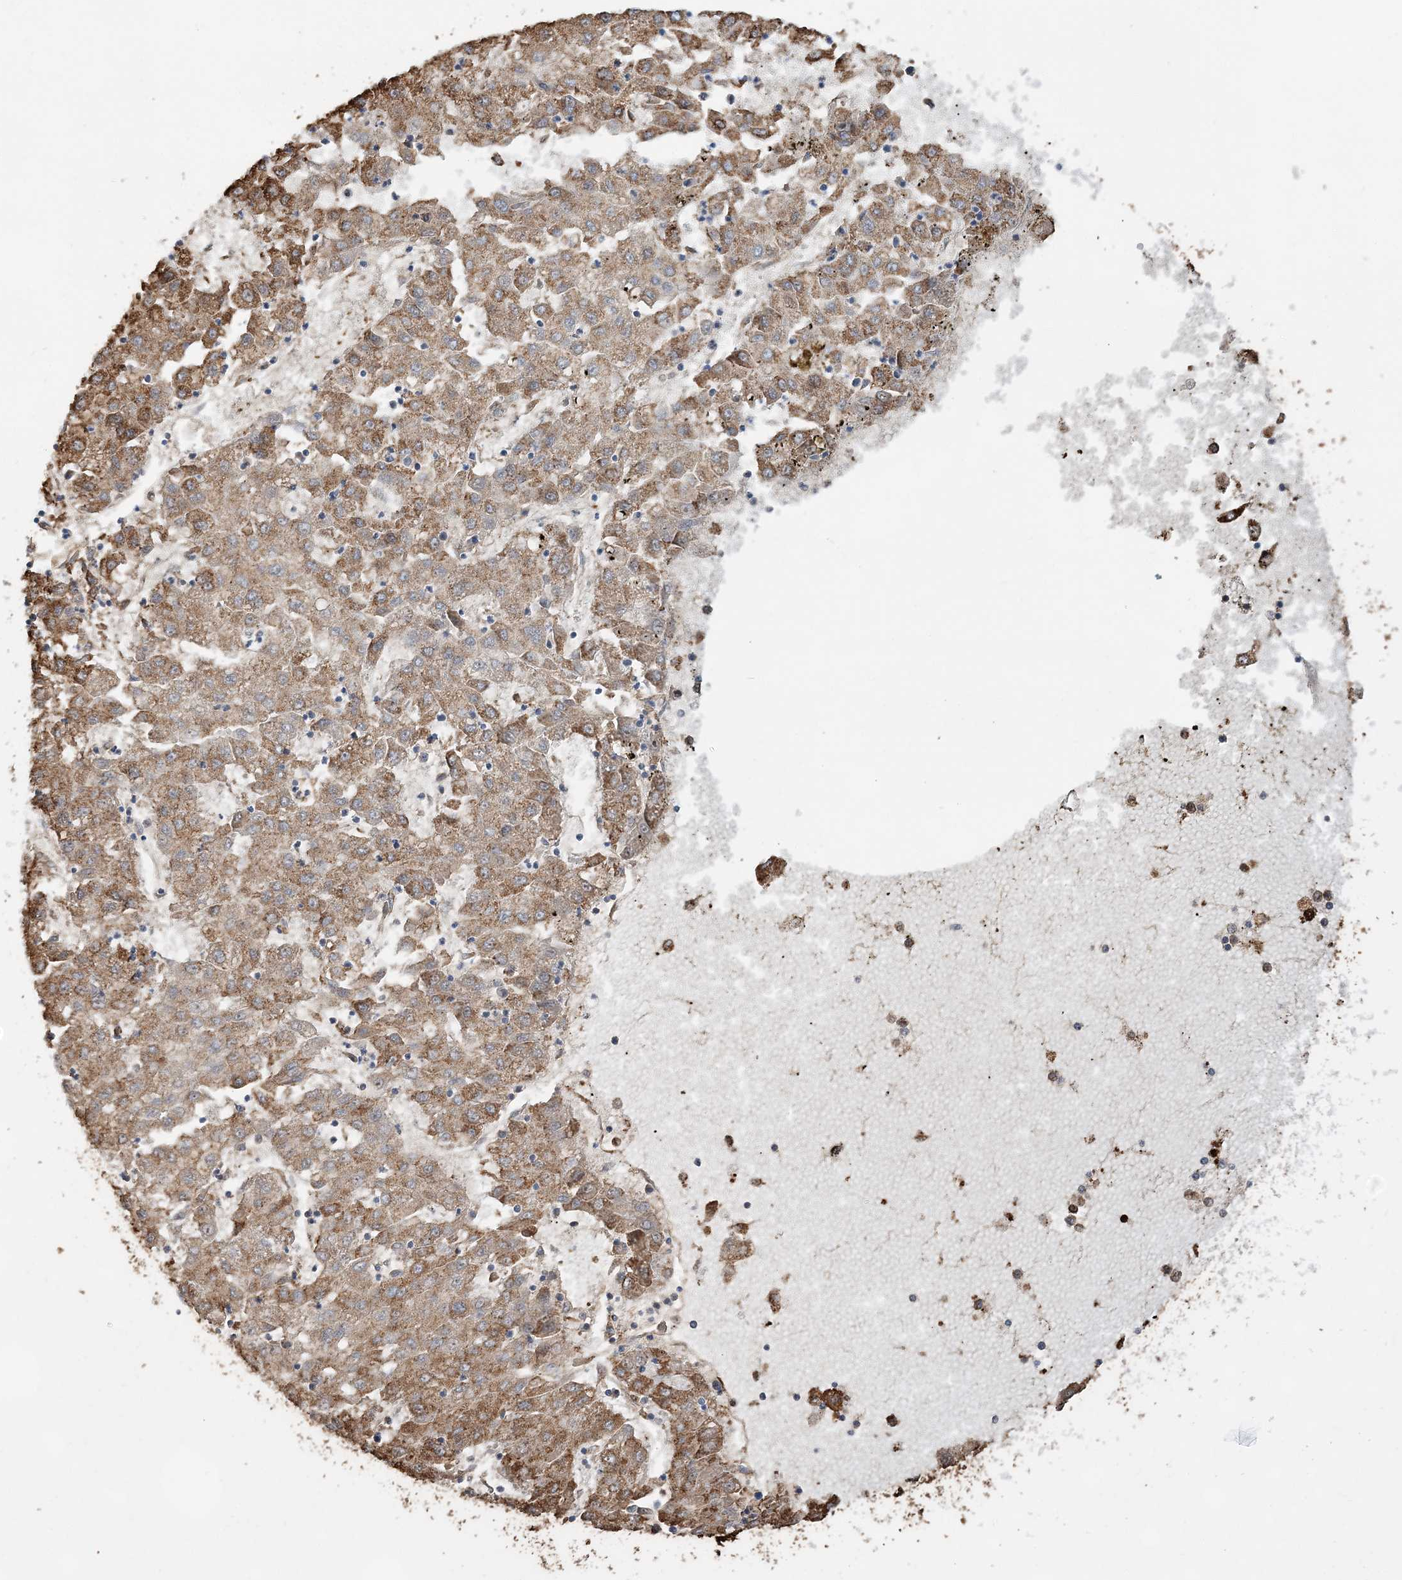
{"staining": {"intensity": "moderate", "quantity": ">75%", "location": "cytoplasmic/membranous"}, "tissue": "liver cancer", "cell_type": "Tumor cells", "image_type": "cancer", "snomed": [{"axis": "morphology", "description": "Carcinoma, Hepatocellular, NOS"}, {"axis": "topography", "description": "Liver"}], "caption": "Immunohistochemical staining of liver cancer (hepatocellular carcinoma) exhibits medium levels of moderate cytoplasmic/membranous positivity in about >75% of tumor cells. The protein of interest is stained brown, and the nuclei are stained in blue (DAB IHC with brightfield microscopy, high magnification).", "gene": "WDR12", "patient": {"sex": "male", "age": 72}}